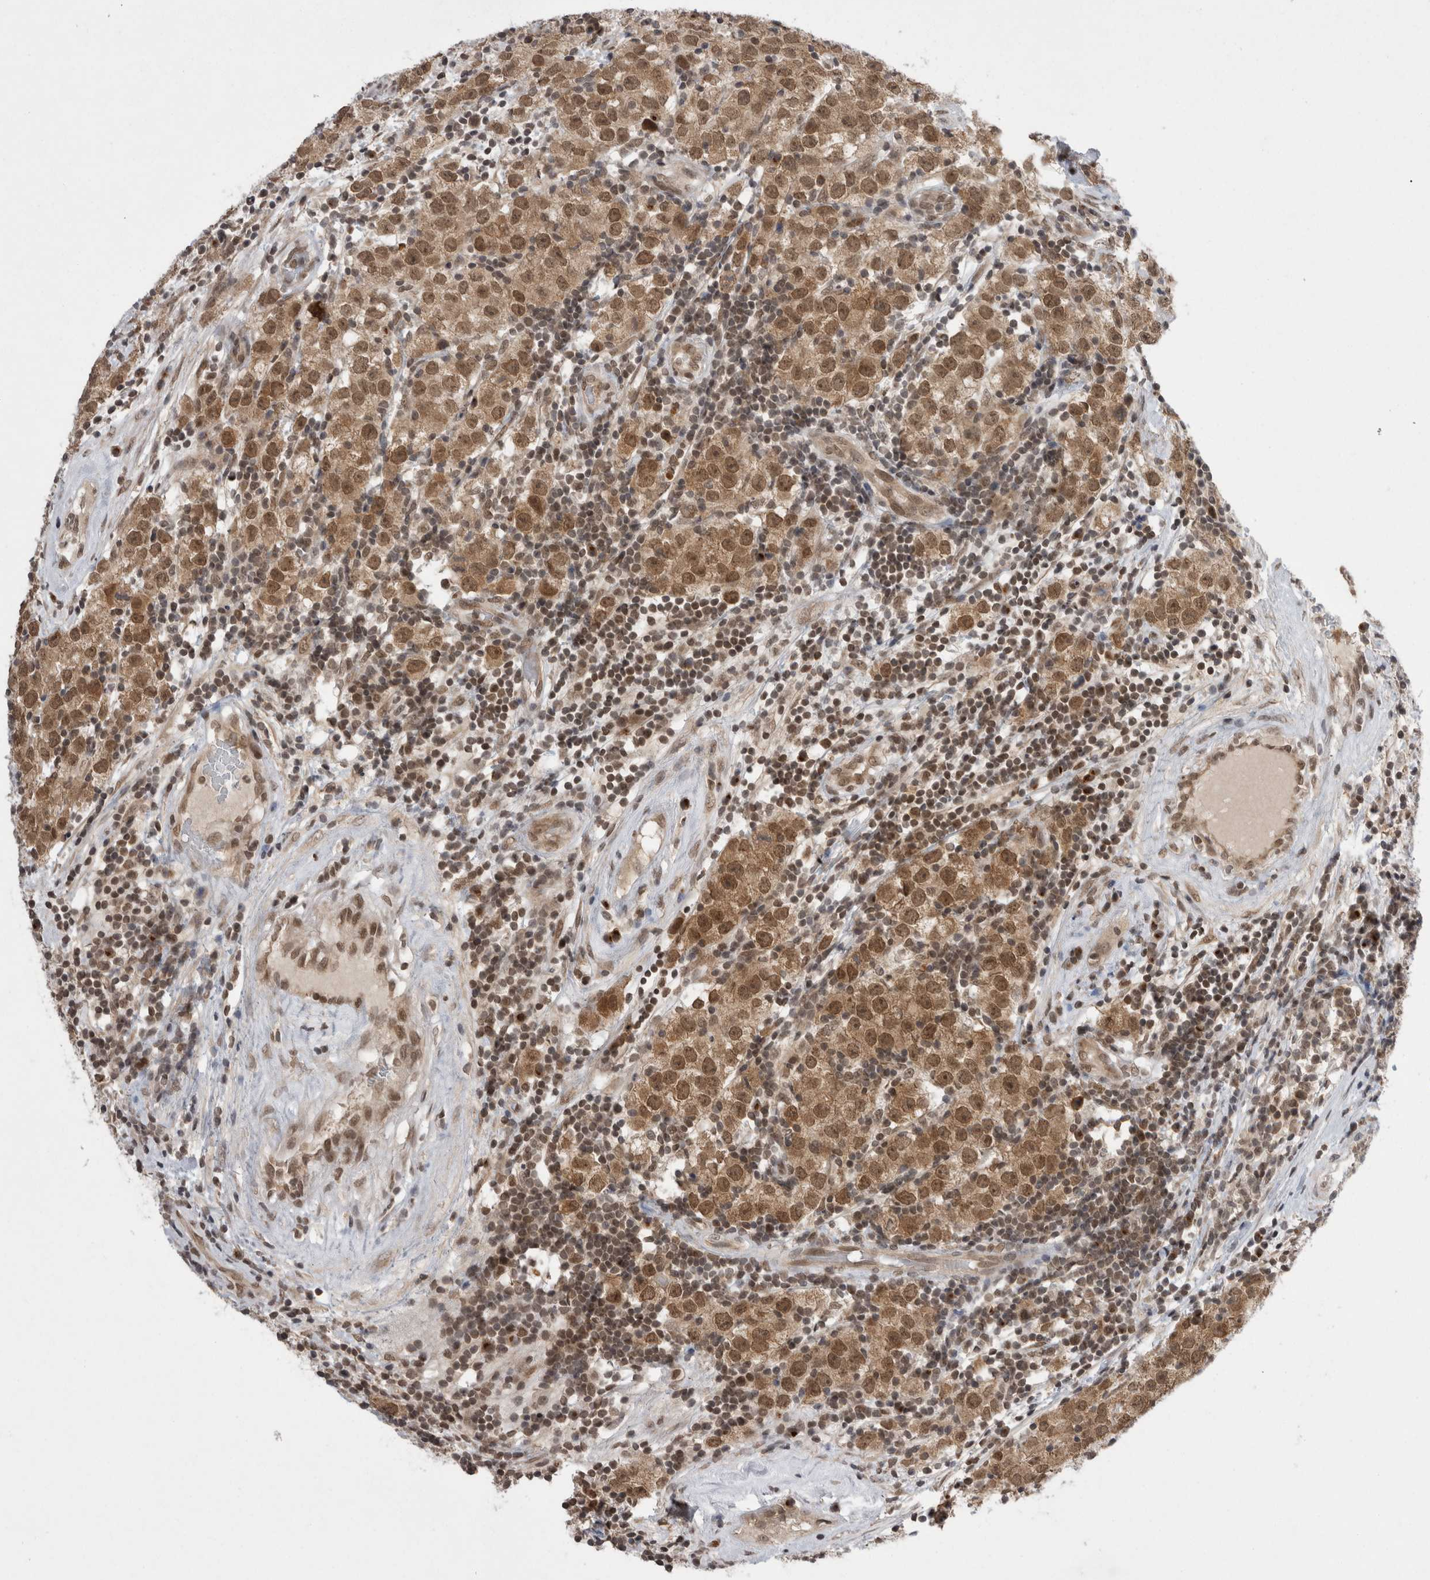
{"staining": {"intensity": "moderate", "quantity": ">75%", "location": "cytoplasmic/membranous,nuclear"}, "tissue": "testis cancer", "cell_type": "Tumor cells", "image_type": "cancer", "snomed": [{"axis": "morphology", "description": "Seminoma, NOS"}, {"axis": "morphology", "description": "Carcinoma, Embryonal, NOS"}, {"axis": "topography", "description": "Testis"}], "caption": "Protein positivity by IHC shows moderate cytoplasmic/membranous and nuclear expression in about >75% of tumor cells in testis cancer (seminoma).", "gene": "ZNF341", "patient": {"sex": "male", "age": 28}}